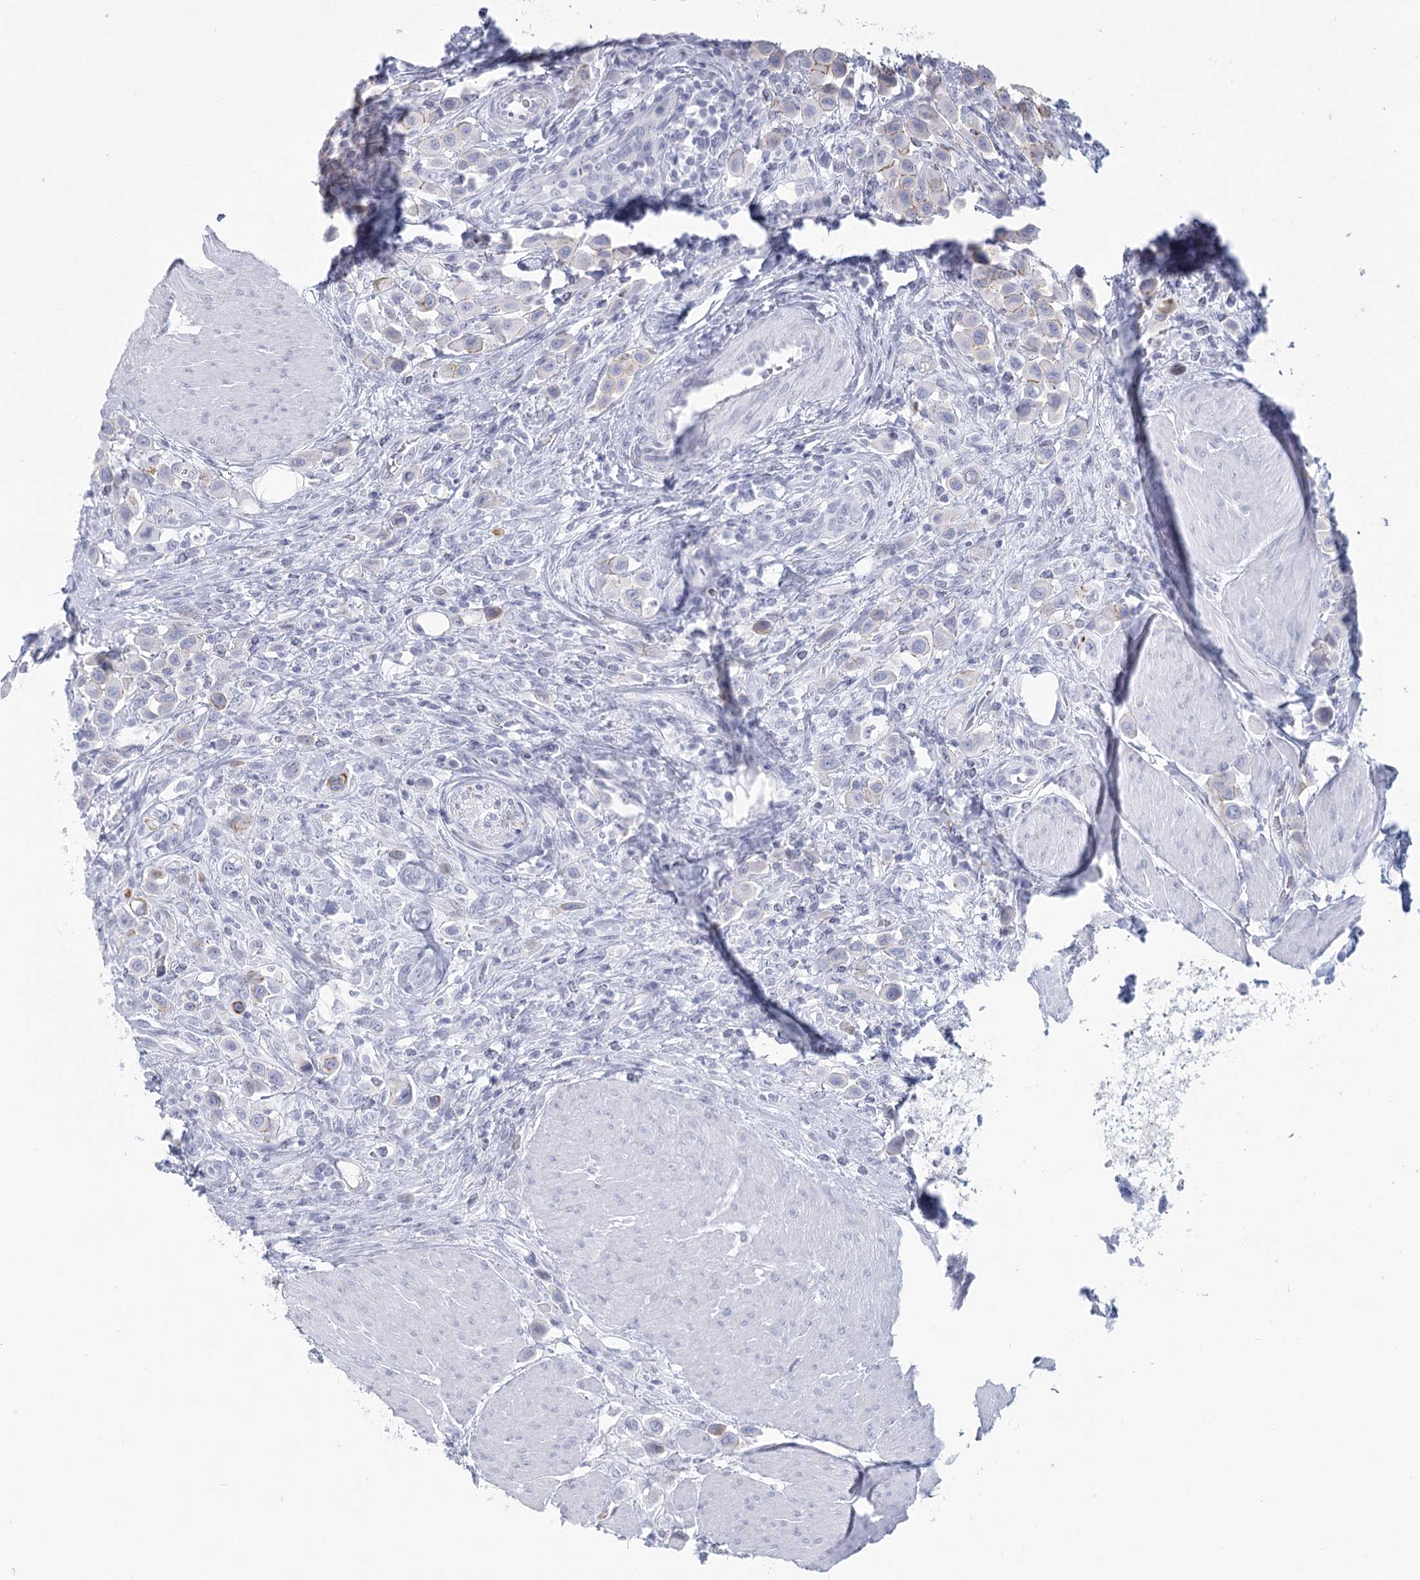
{"staining": {"intensity": "negative", "quantity": "none", "location": "none"}, "tissue": "urothelial cancer", "cell_type": "Tumor cells", "image_type": "cancer", "snomed": [{"axis": "morphology", "description": "Urothelial carcinoma, High grade"}, {"axis": "topography", "description": "Urinary bladder"}], "caption": "A micrograph of urothelial cancer stained for a protein exhibits no brown staining in tumor cells.", "gene": "WNT8B", "patient": {"sex": "male", "age": 50}}